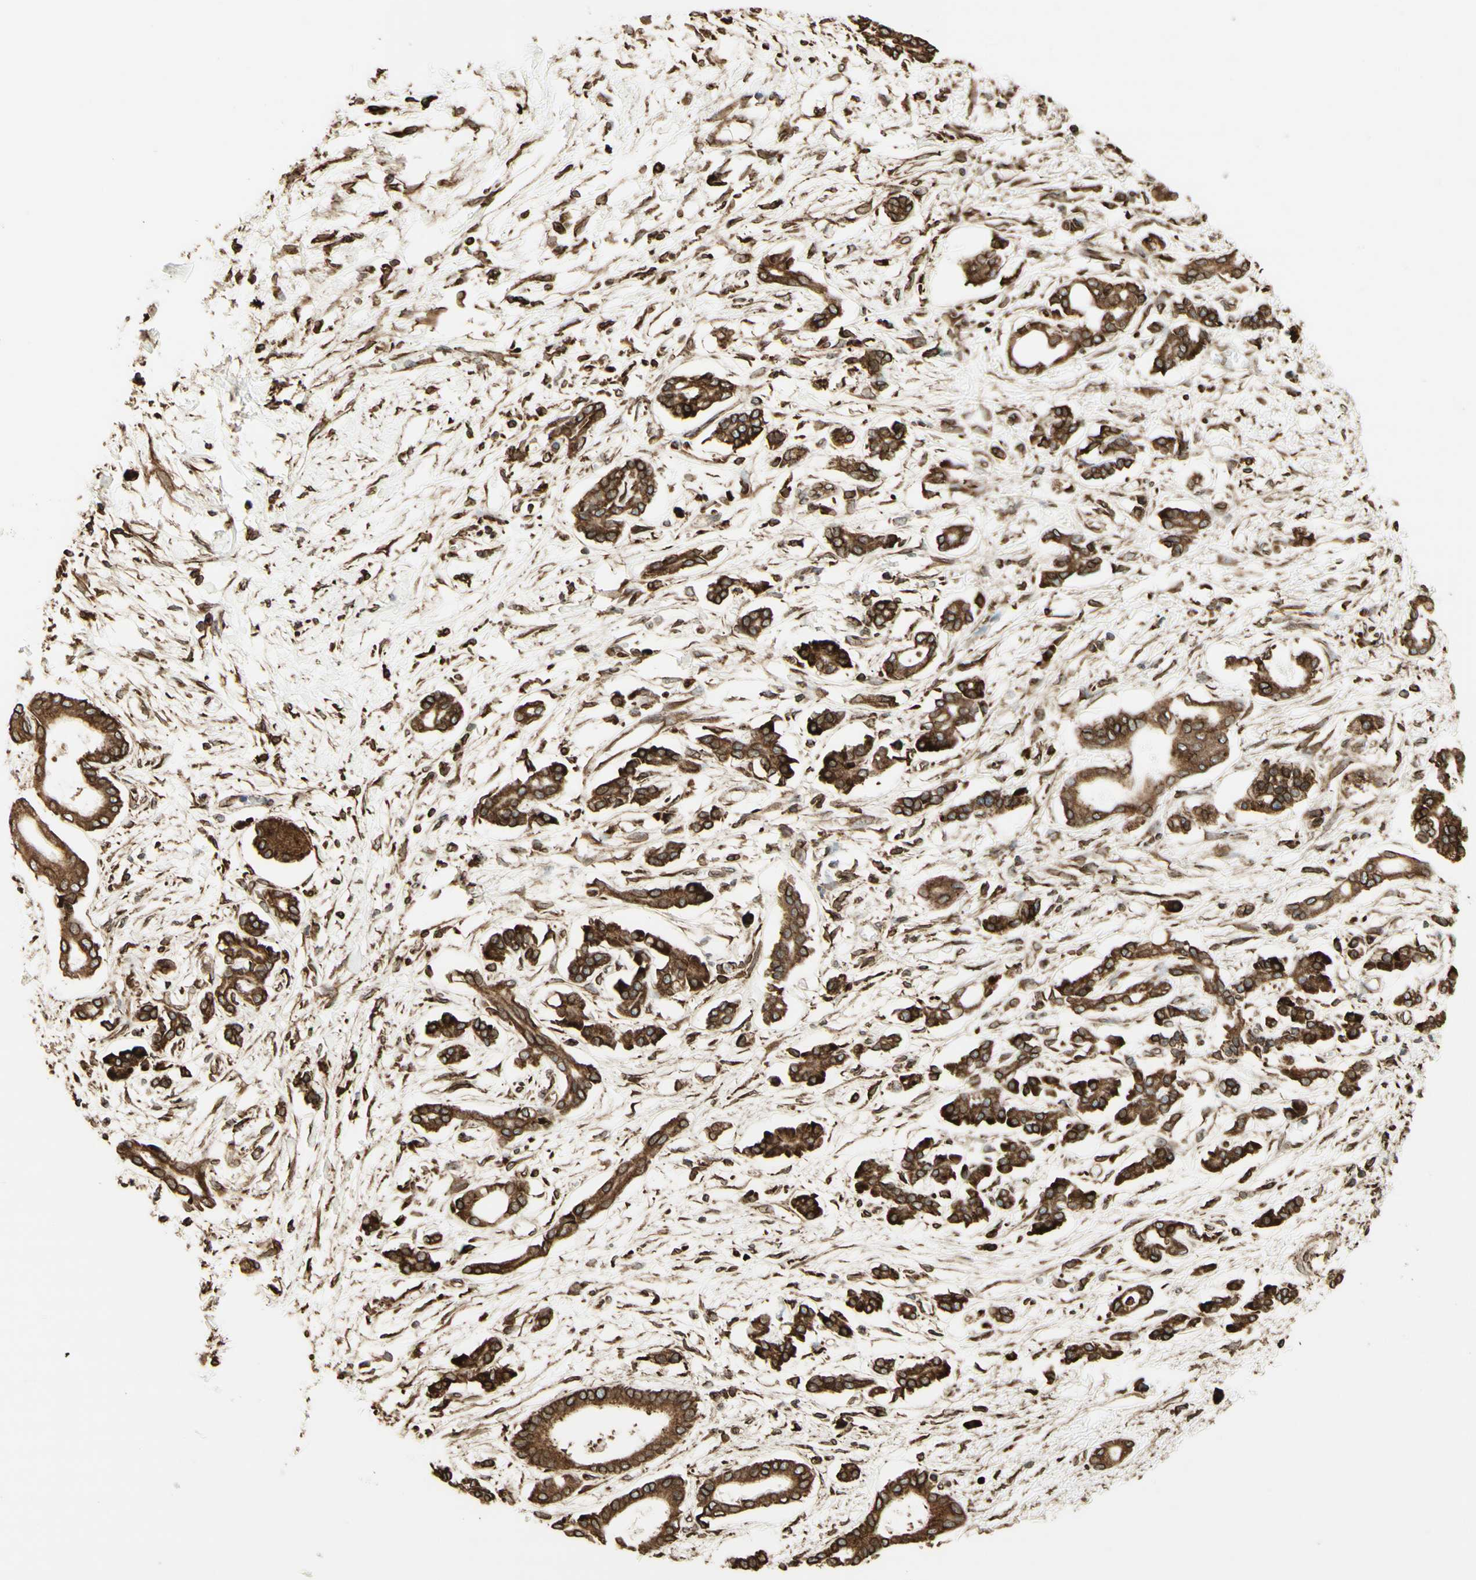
{"staining": {"intensity": "moderate", "quantity": ">75%", "location": "cytoplasmic/membranous"}, "tissue": "pancreatic cancer", "cell_type": "Tumor cells", "image_type": "cancer", "snomed": [{"axis": "morphology", "description": "Adenocarcinoma, NOS"}, {"axis": "topography", "description": "Pancreas"}], "caption": "This is a photomicrograph of immunohistochemistry (IHC) staining of pancreatic cancer (adenocarcinoma), which shows moderate expression in the cytoplasmic/membranous of tumor cells.", "gene": "CANX", "patient": {"sex": "male", "age": 56}}